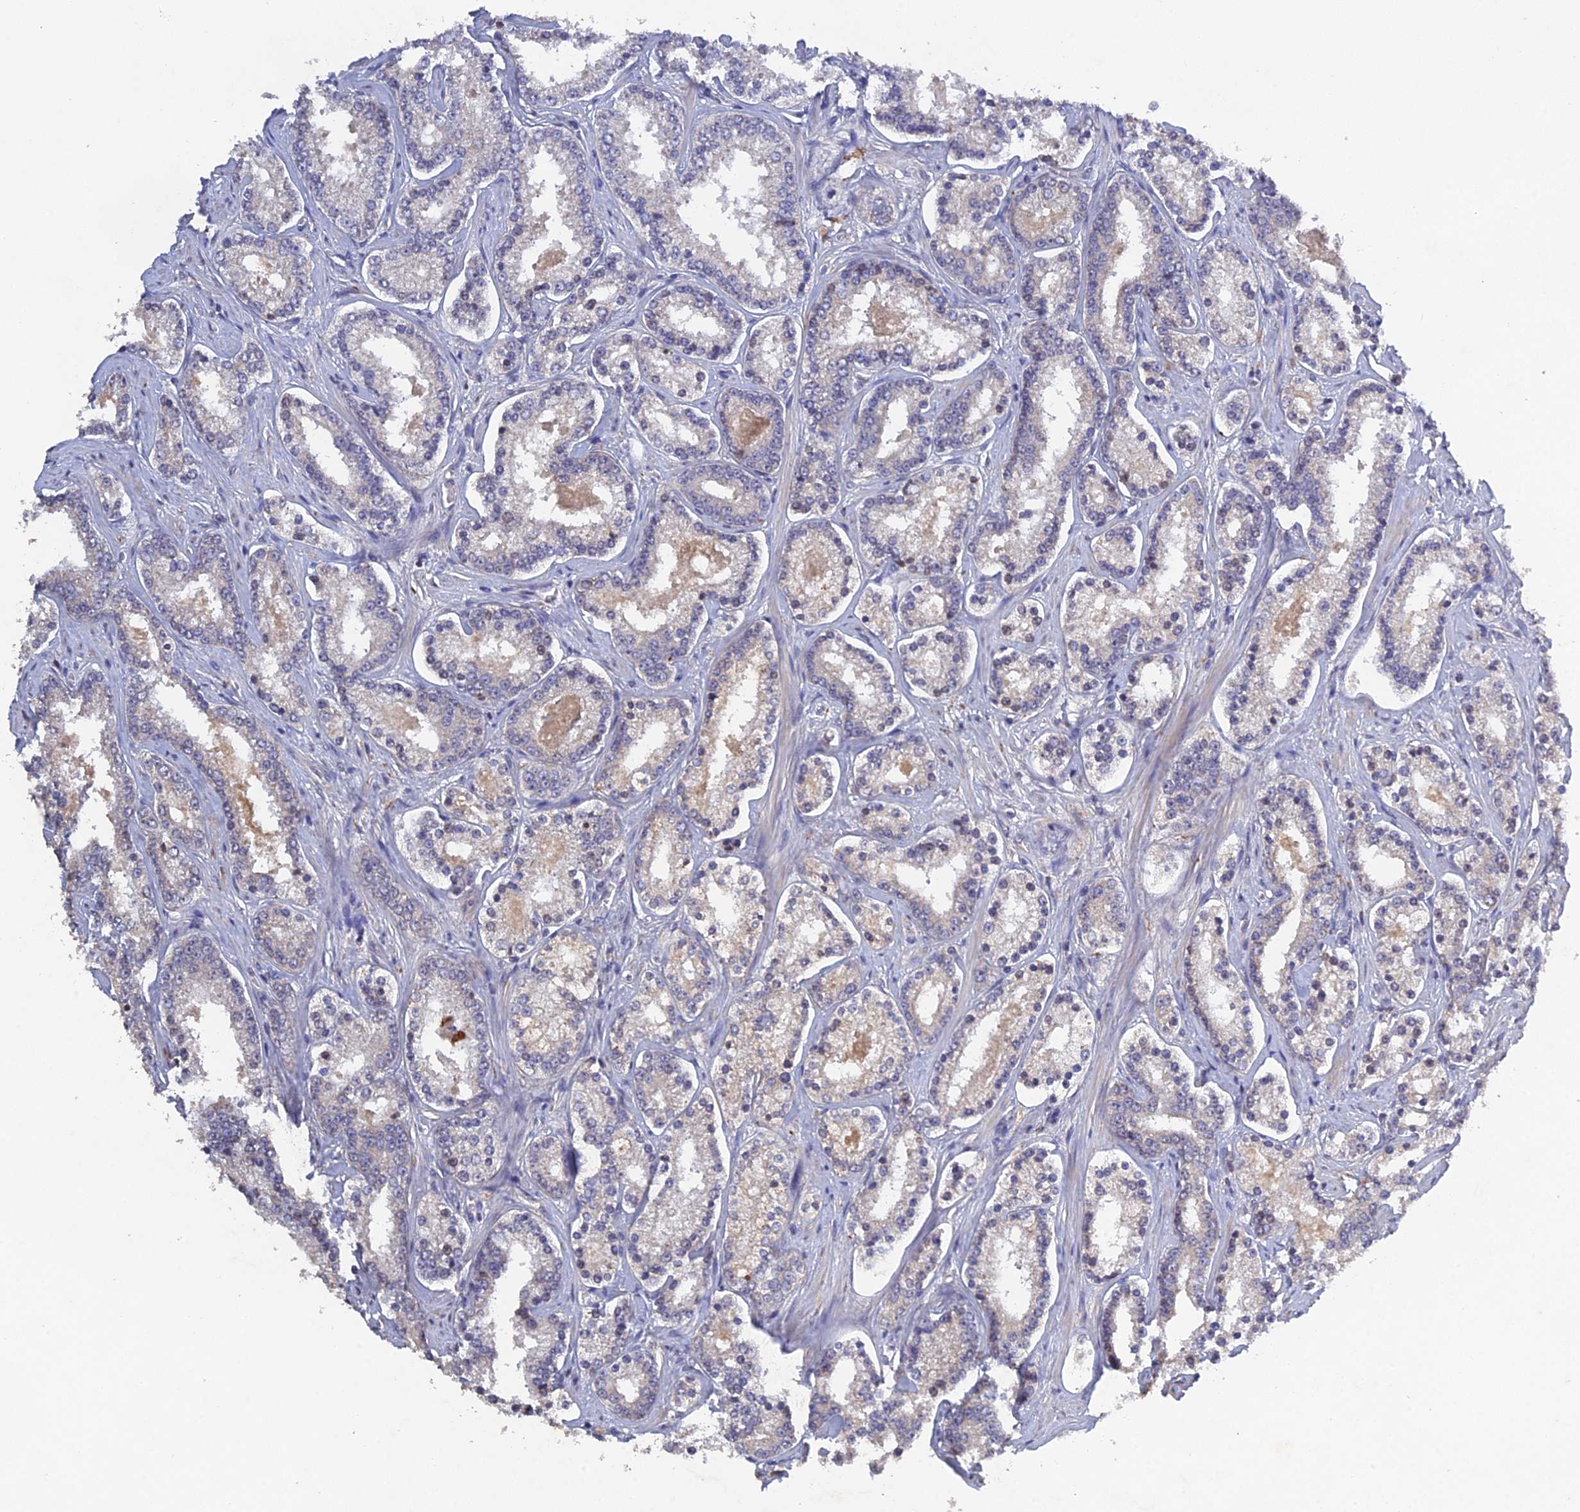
{"staining": {"intensity": "negative", "quantity": "none", "location": "none"}, "tissue": "prostate cancer", "cell_type": "Tumor cells", "image_type": "cancer", "snomed": [{"axis": "morphology", "description": "Normal tissue, NOS"}, {"axis": "morphology", "description": "Adenocarcinoma, High grade"}, {"axis": "topography", "description": "Prostate"}], "caption": "Immunohistochemistry (IHC) histopathology image of high-grade adenocarcinoma (prostate) stained for a protein (brown), which shows no staining in tumor cells.", "gene": "SLC39A13", "patient": {"sex": "male", "age": 83}}